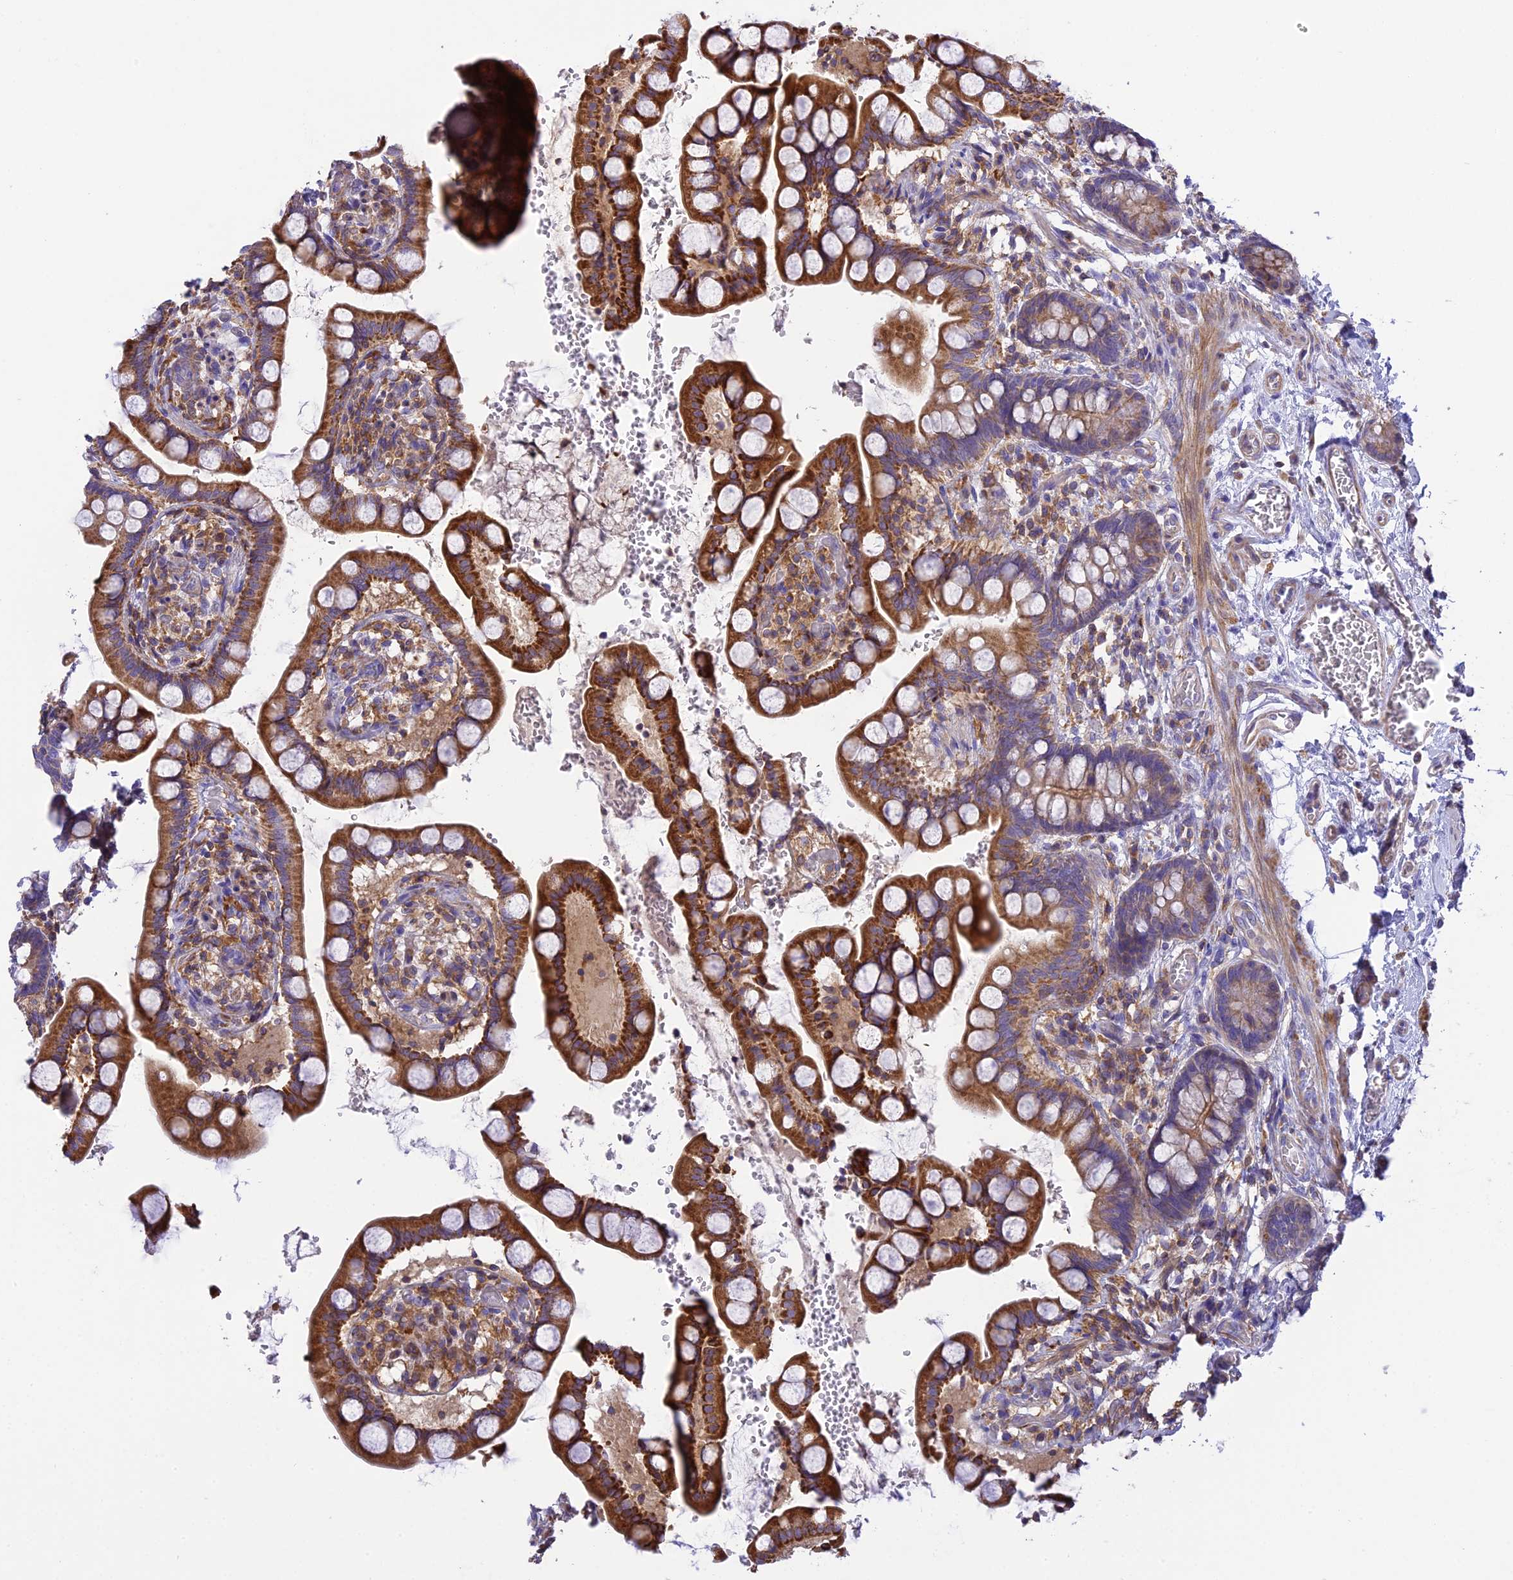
{"staining": {"intensity": "strong", "quantity": ">75%", "location": "cytoplasmic/membranous"}, "tissue": "small intestine", "cell_type": "Glandular cells", "image_type": "normal", "snomed": [{"axis": "morphology", "description": "Normal tissue, NOS"}, {"axis": "topography", "description": "Small intestine"}], "caption": "Protein analysis of benign small intestine demonstrates strong cytoplasmic/membranous staining in about >75% of glandular cells. The protein of interest is stained brown, and the nuclei are stained in blue (DAB (3,3'-diaminobenzidine) IHC with brightfield microscopy, high magnification).", "gene": "CORO7", "patient": {"sex": "male", "age": 52}}